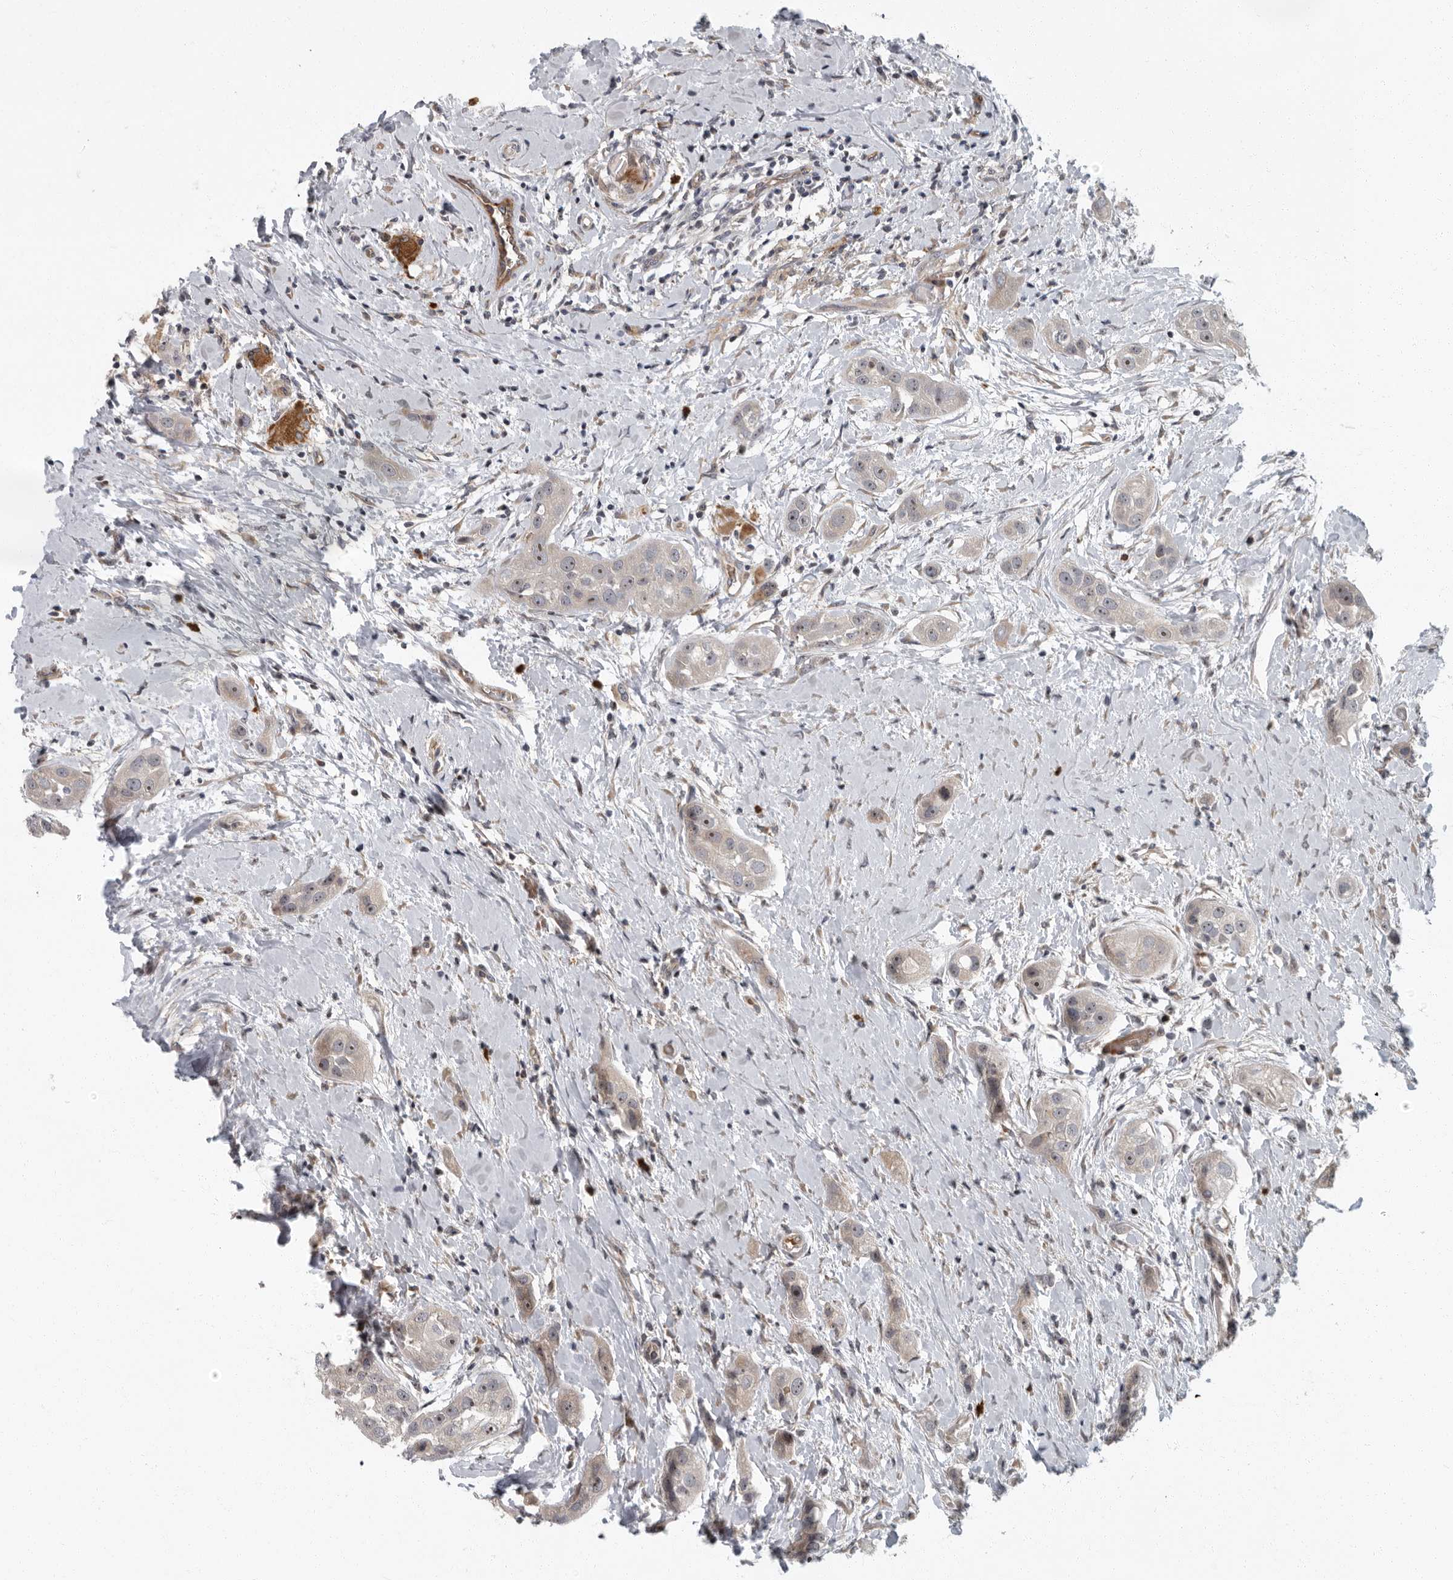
{"staining": {"intensity": "moderate", "quantity": "<25%", "location": "cytoplasmic/membranous,nuclear"}, "tissue": "head and neck cancer", "cell_type": "Tumor cells", "image_type": "cancer", "snomed": [{"axis": "morphology", "description": "Normal tissue, NOS"}, {"axis": "morphology", "description": "Squamous cell carcinoma, NOS"}, {"axis": "topography", "description": "Skeletal muscle"}, {"axis": "topography", "description": "Head-Neck"}], "caption": "A high-resolution micrograph shows IHC staining of head and neck cancer, which demonstrates moderate cytoplasmic/membranous and nuclear expression in about <25% of tumor cells.", "gene": "PDCD11", "patient": {"sex": "male", "age": 51}}